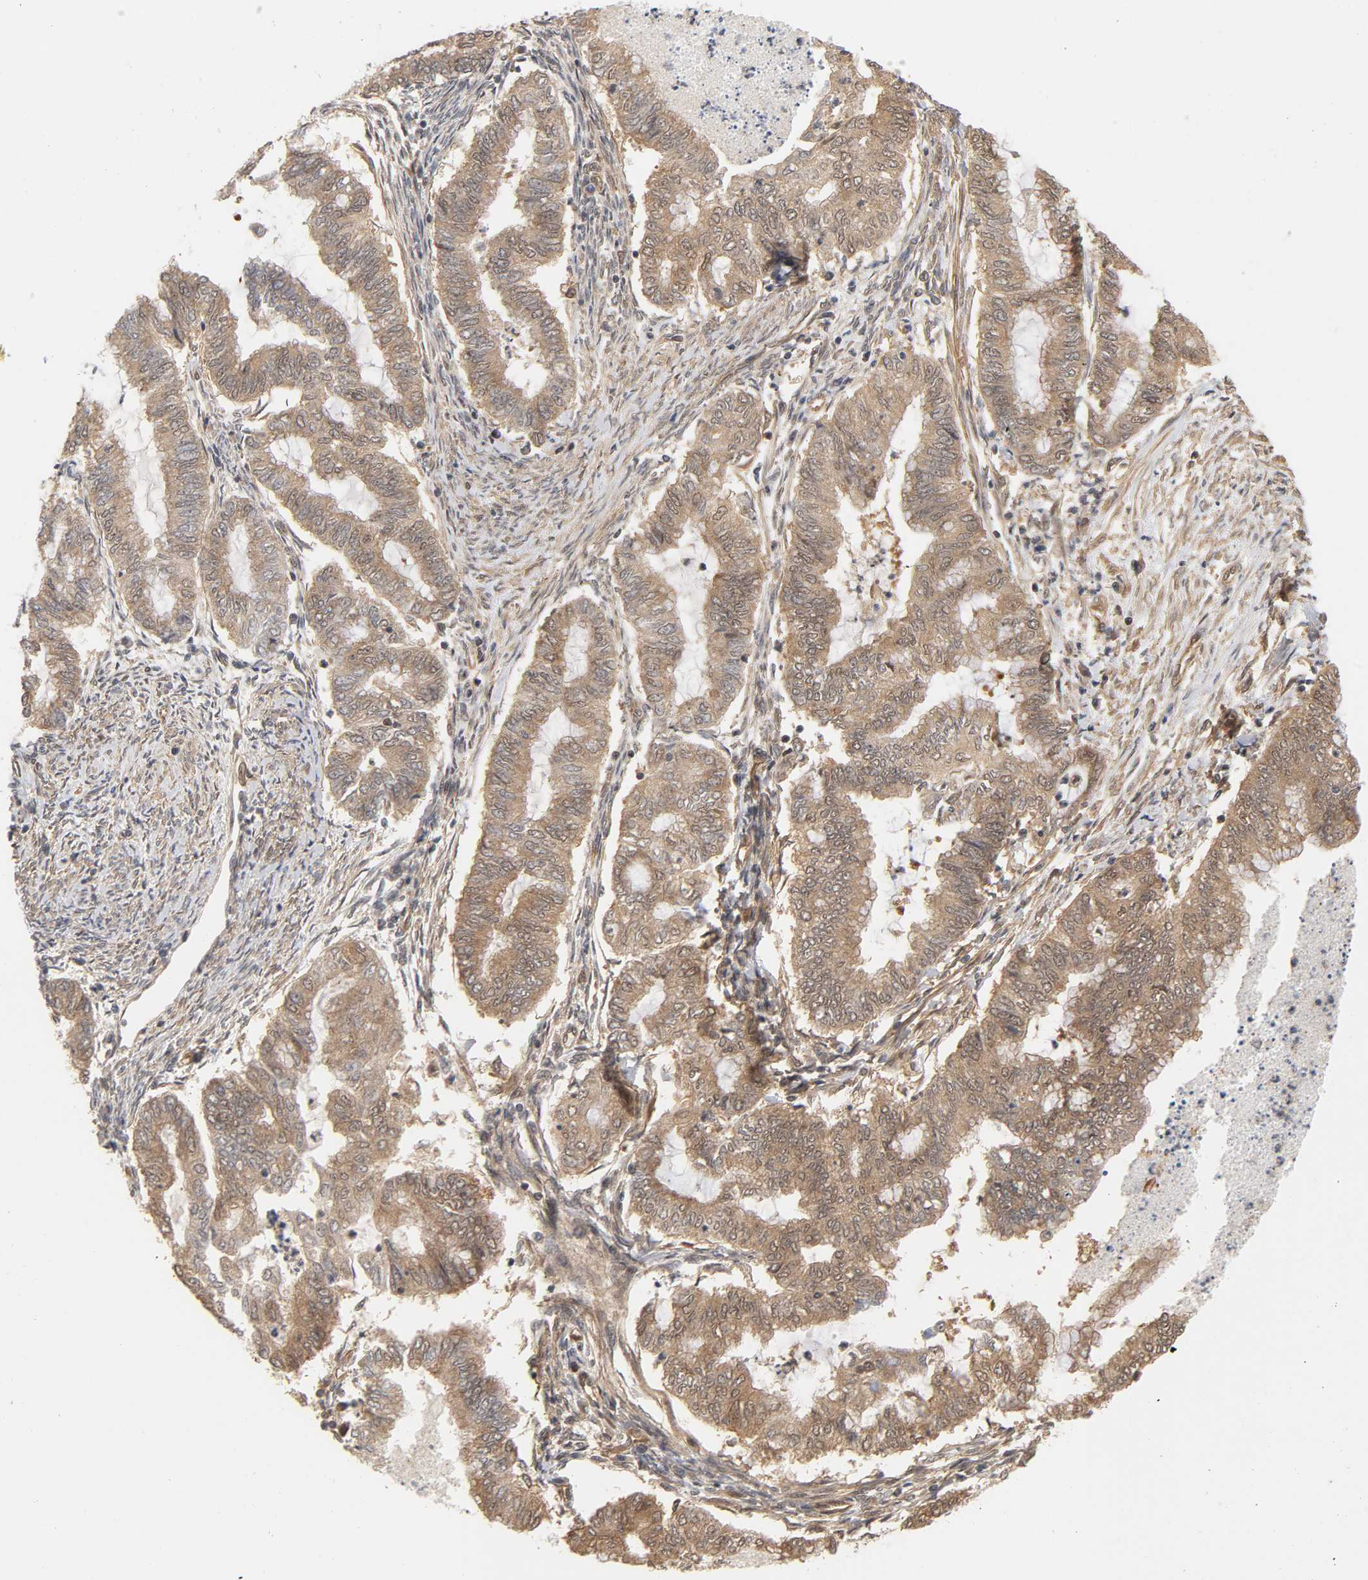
{"staining": {"intensity": "moderate", "quantity": ">75%", "location": "cytoplasmic/membranous"}, "tissue": "endometrial cancer", "cell_type": "Tumor cells", "image_type": "cancer", "snomed": [{"axis": "morphology", "description": "Adenocarcinoma, NOS"}, {"axis": "topography", "description": "Endometrium"}], "caption": "A brown stain highlights moderate cytoplasmic/membranous positivity of a protein in endometrial adenocarcinoma tumor cells.", "gene": "CDC37", "patient": {"sex": "female", "age": 79}}